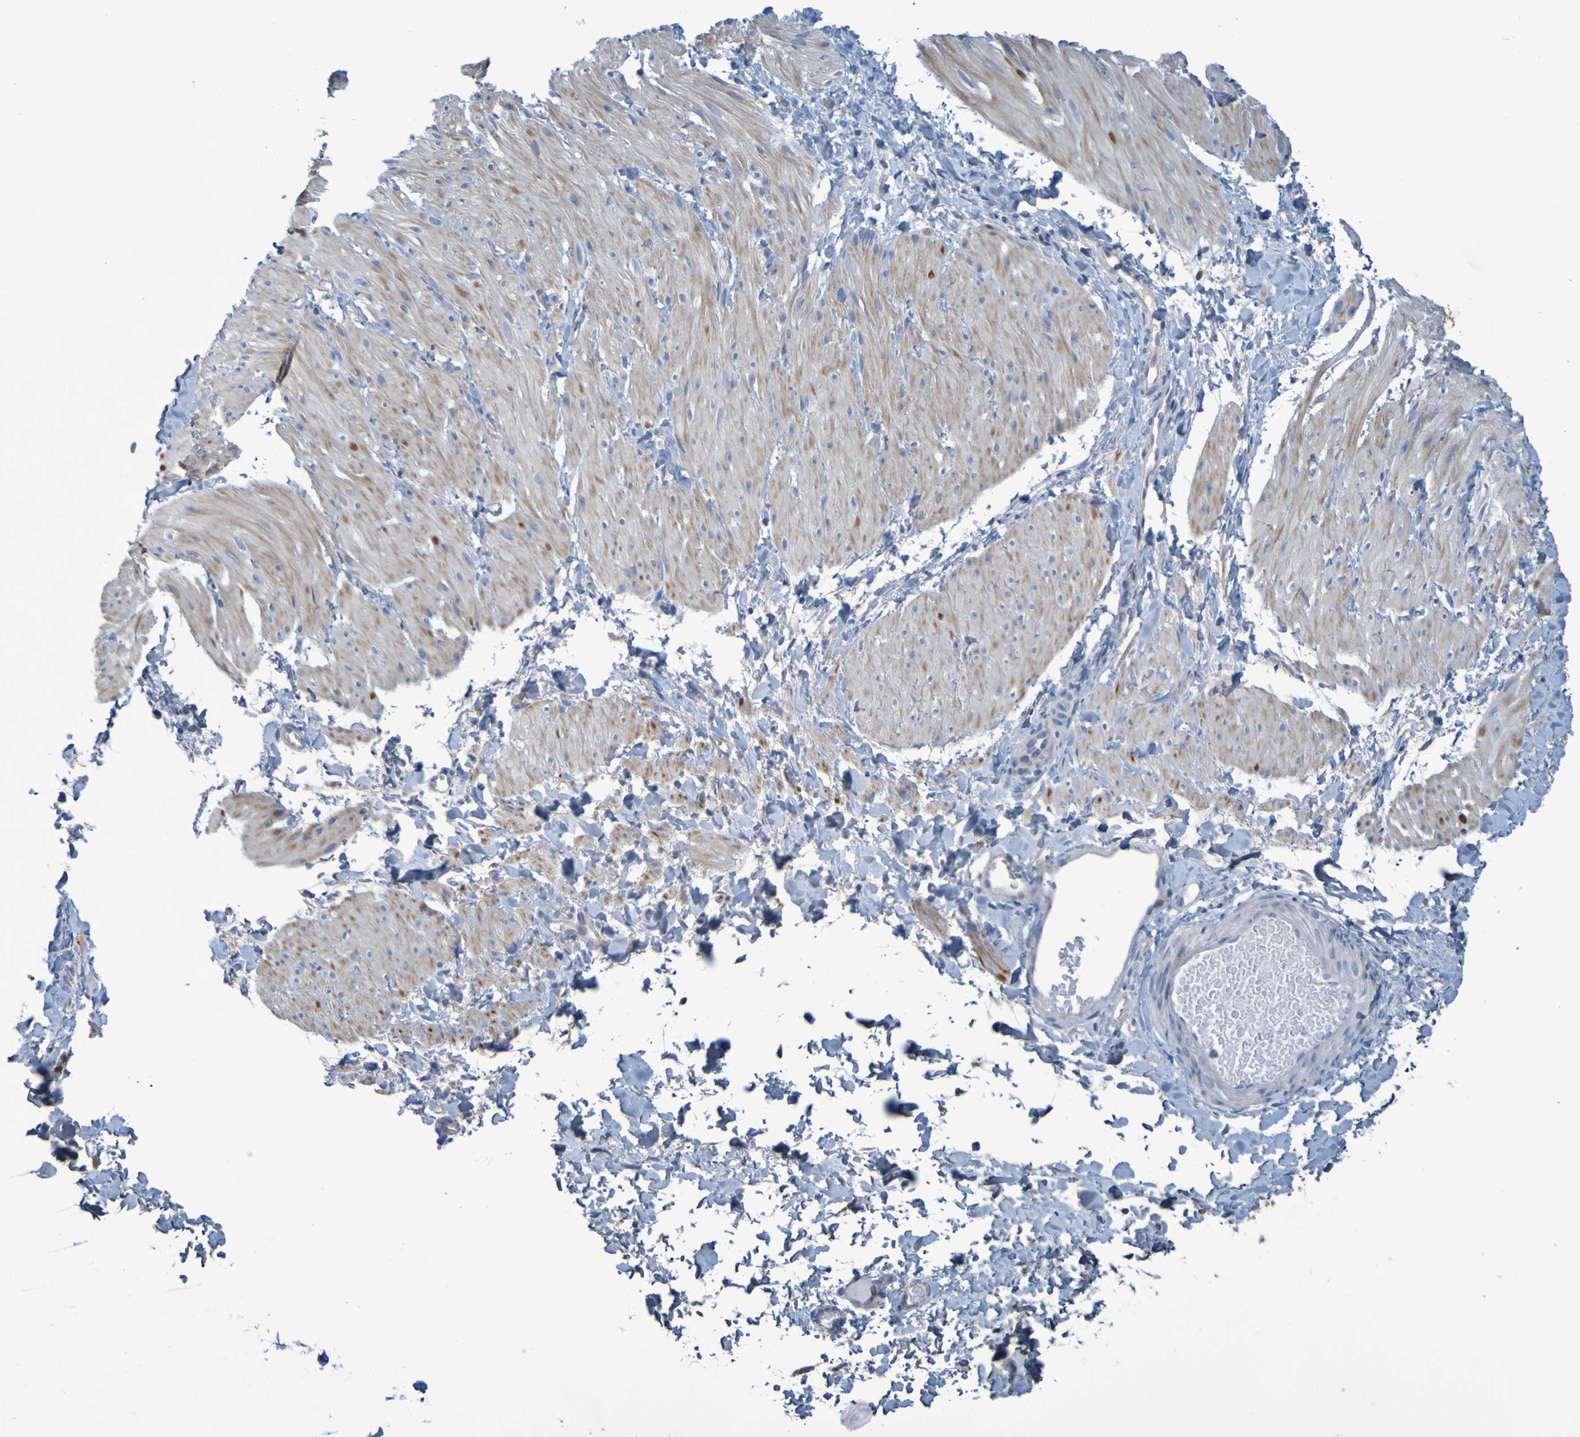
{"staining": {"intensity": "weak", "quantity": ">75%", "location": "cytoplasmic/membranous"}, "tissue": "smooth muscle", "cell_type": "Smooth muscle cells", "image_type": "normal", "snomed": [{"axis": "morphology", "description": "Normal tissue, NOS"}, {"axis": "topography", "description": "Smooth muscle"}], "caption": "Immunohistochemical staining of benign human smooth muscle displays weak cytoplasmic/membranous protein staining in about >75% of smooth muscle cells.", "gene": "NPRL3", "patient": {"sex": "male", "age": 16}}